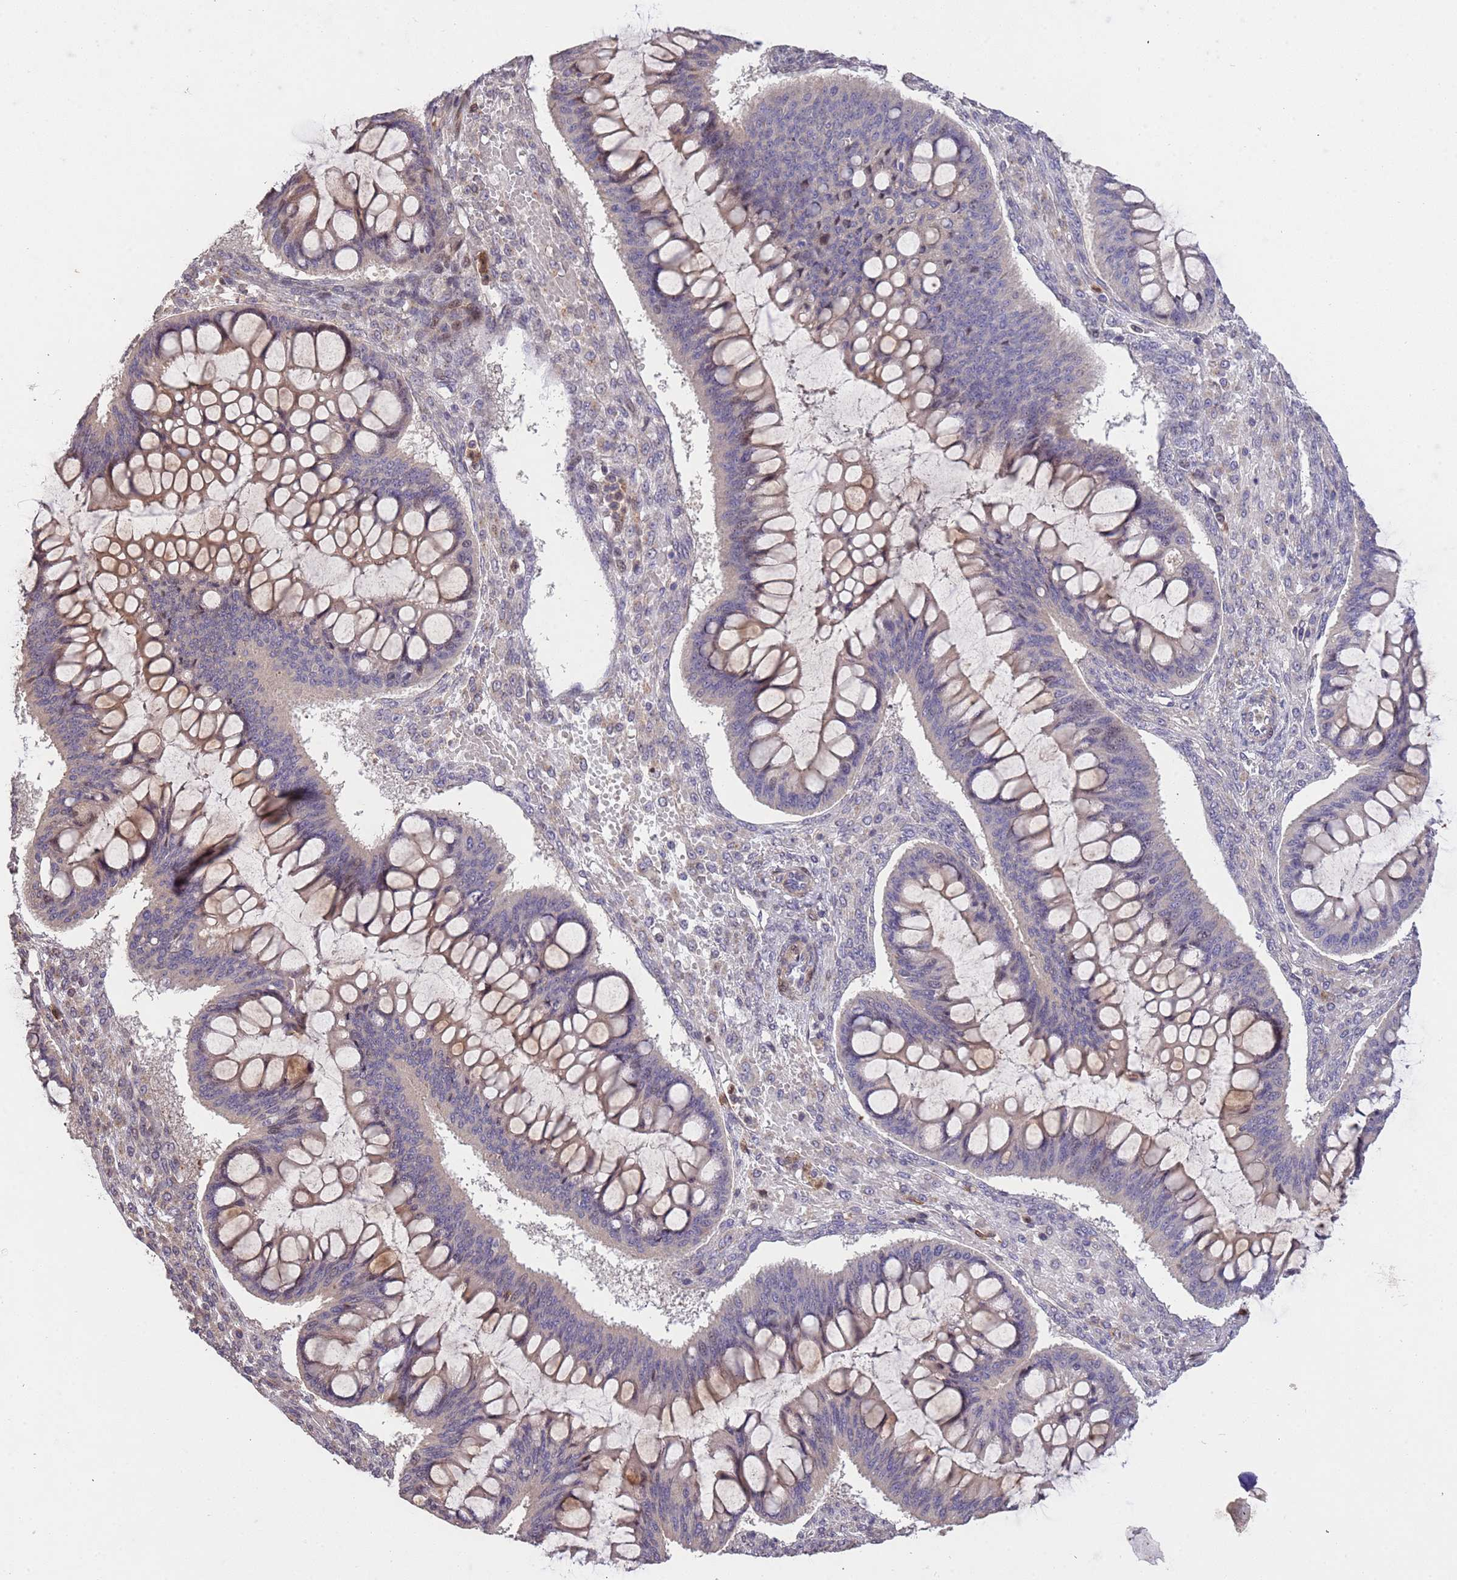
{"staining": {"intensity": "weak", "quantity": "25%-75%", "location": "cytoplasmic/membranous"}, "tissue": "ovarian cancer", "cell_type": "Tumor cells", "image_type": "cancer", "snomed": [{"axis": "morphology", "description": "Cystadenocarcinoma, mucinous, NOS"}, {"axis": "topography", "description": "Ovary"}], "caption": "Immunohistochemistry (IHC) (DAB) staining of human mucinous cystadenocarcinoma (ovarian) displays weak cytoplasmic/membranous protein positivity in approximately 25%-75% of tumor cells.", "gene": "SLC16A4", "patient": {"sex": "female", "age": 73}}